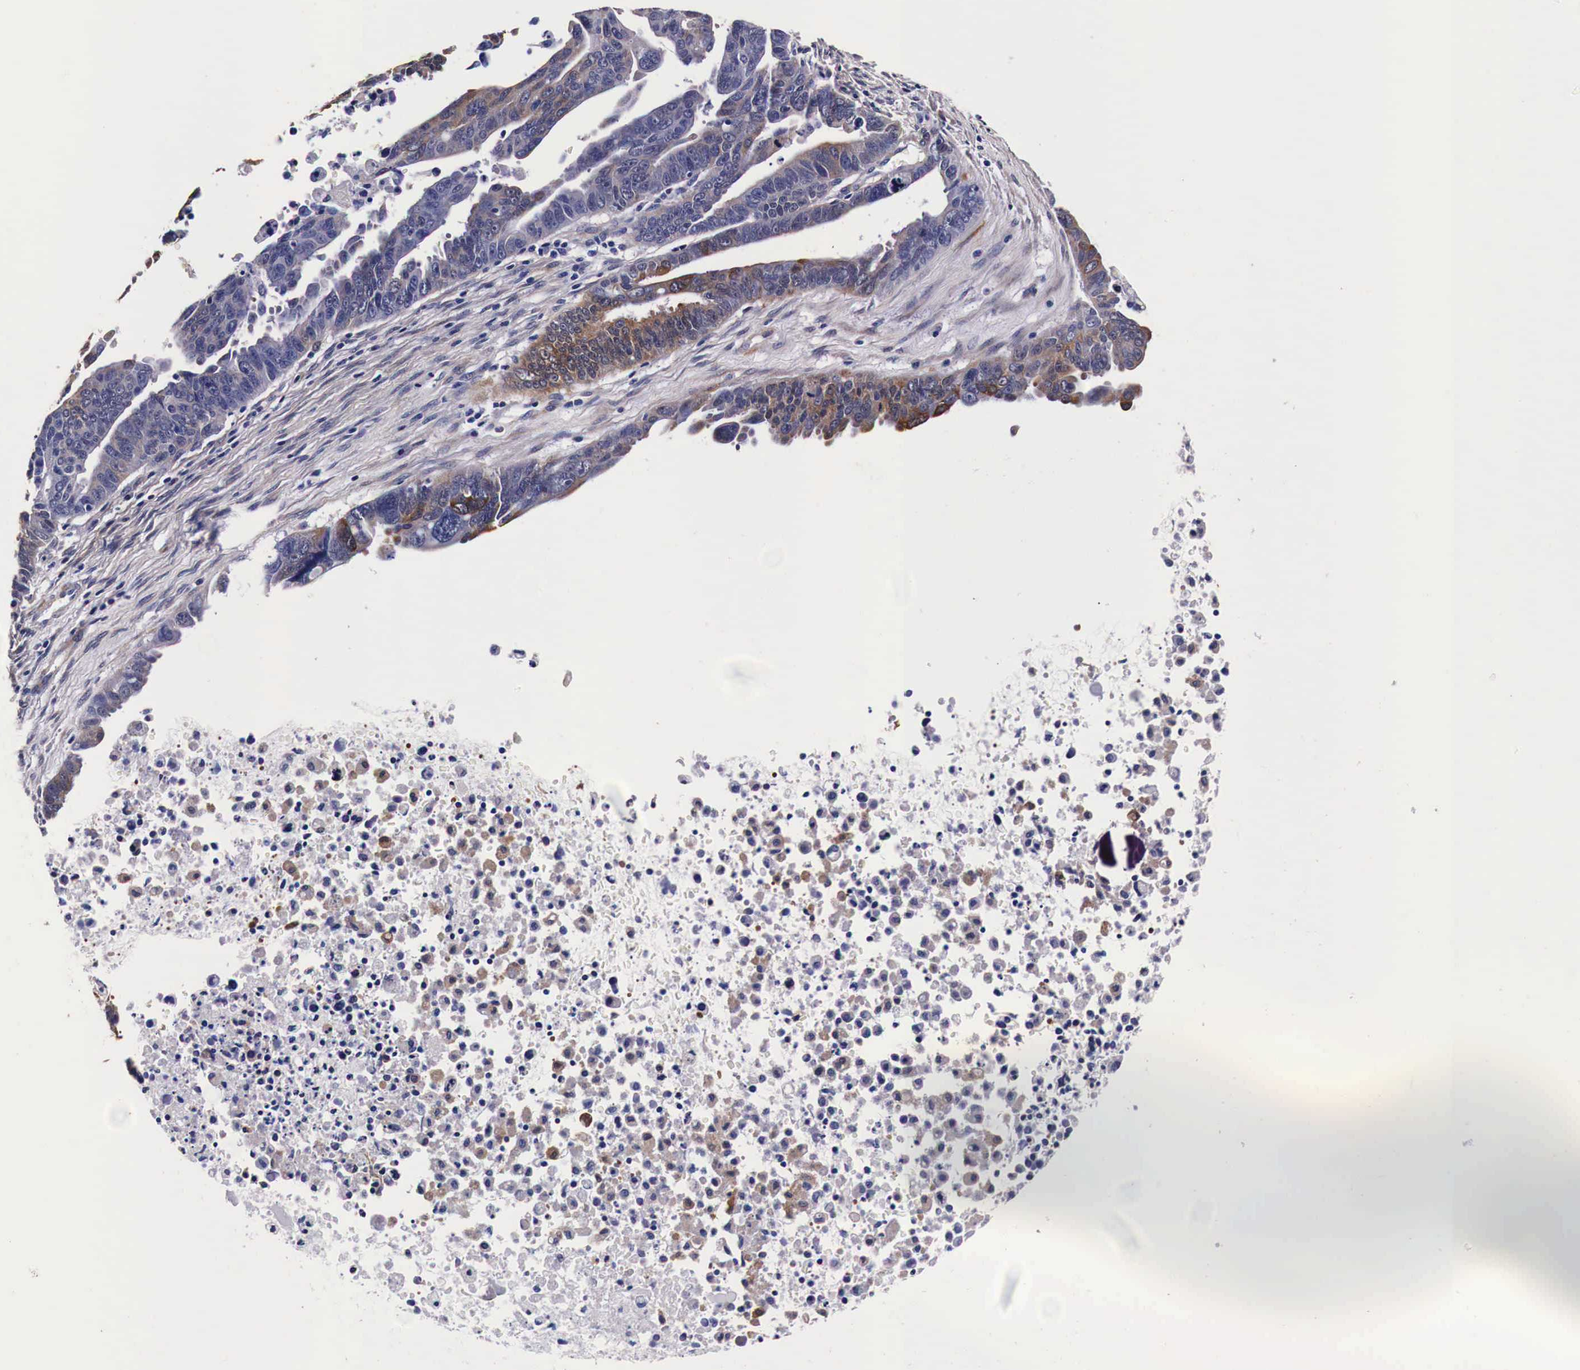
{"staining": {"intensity": "weak", "quantity": "<25%", "location": "cytoplasmic/membranous"}, "tissue": "ovarian cancer", "cell_type": "Tumor cells", "image_type": "cancer", "snomed": [{"axis": "morphology", "description": "Carcinoma, endometroid"}, {"axis": "morphology", "description": "Cystadenocarcinoma, serous, NOS"}, {"axis": "topography", "description": "Ovary"}], "caption": "A high-resolution micrograph shows IHC staining of ovarian serous cystadenocarcinoma, which reveals no significant staining in tumor cells.", "gene": "HSPB1", "patient": {"sex": "female", "age": 45}}